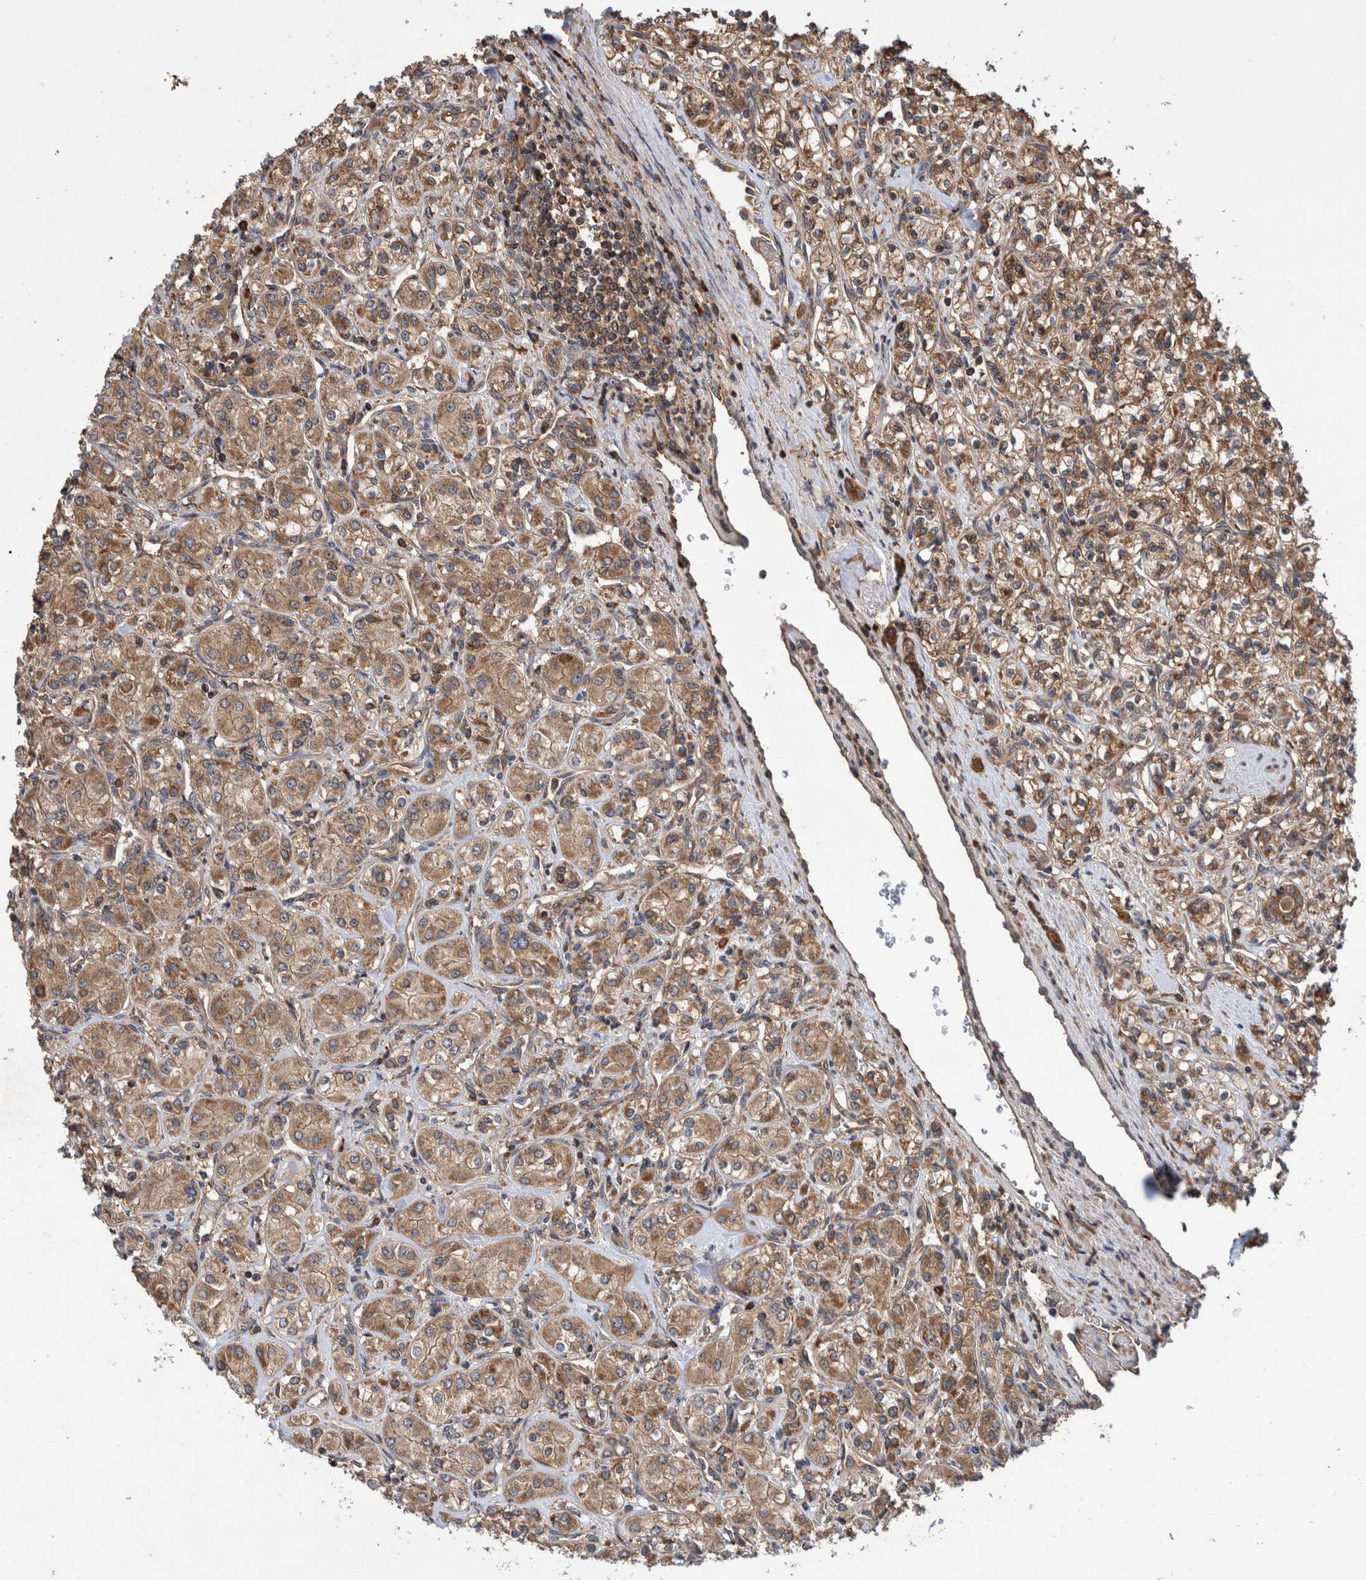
{"staining": {"intensity": "moderate", "quantity": ">75%", "location": "cytoplasmic/membranous"}, "tissue": "renal cancer", "cell_type": "Tumor cells", "image_type": "cancer", "snomed": [{"axis": "morphology", "description": "Adenocarcinoma, NOS"}, {"axis": "topography", "description": "Kidney"}], "caption": "Adenocarcinoma (renal) stained for a protein (brown) exhibits moderate cytoplasmic/membranous positive staining in about >75% of tumor cells.", "gene": "VBP1", "patient": {"sex": "male", "age": 77}}